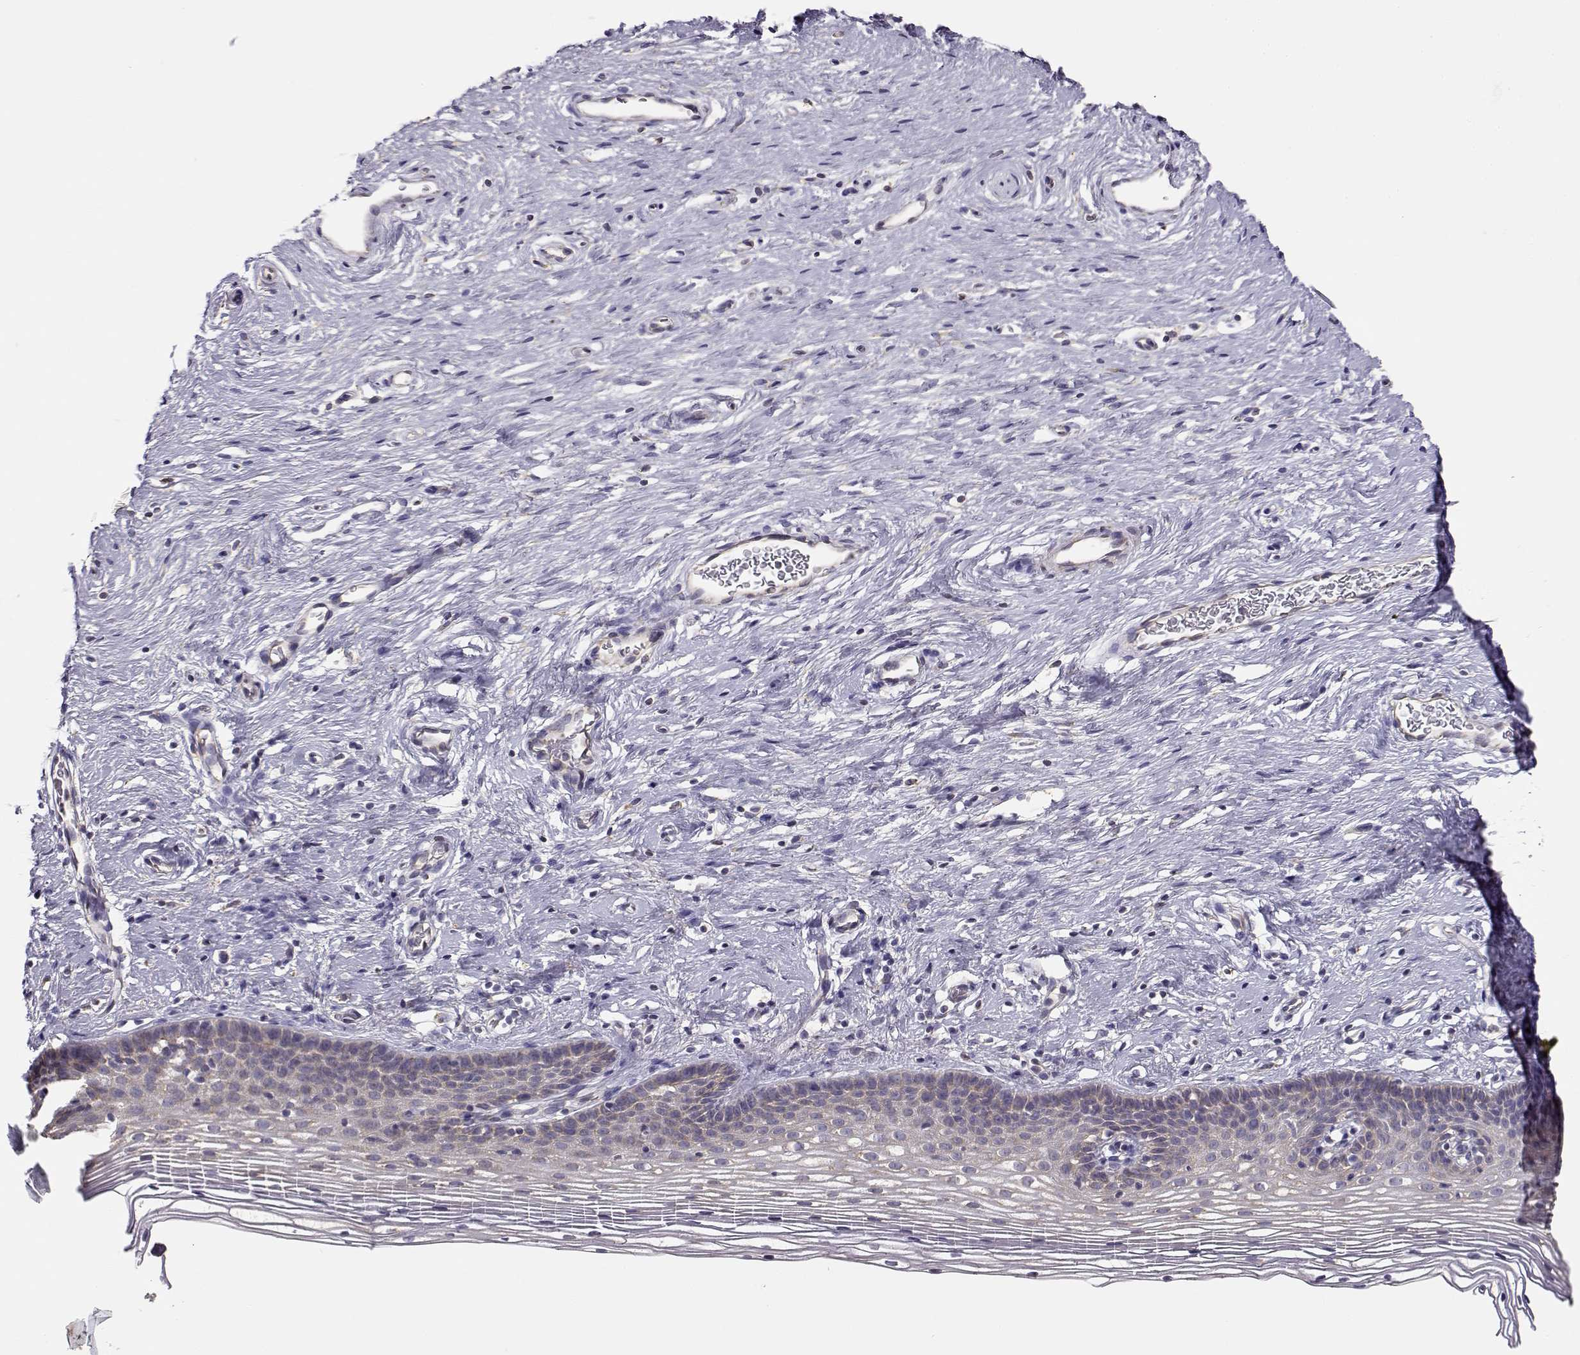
{"staining": {"intensity": "weak", "quantity": ">75%", "location": "cytoplasmic/membranous"}, "tissue": "cervix", "cell_type": "Glandular cells", "image_type": "normal", "snomed": [{"axis": "morphology", "description": "Normal tissue, NOS"}, {"axis": "topography", "description": "Cervix"}], "caption": "Cervix stained with immunohistochemistry (IHC) shows weak cytoplasmic/membranous staining in approximately >75% of glandular cells. Nuclei are stained in blue.", "gene": "BEND6", "patient": {"sex": "female", "age": 39}}